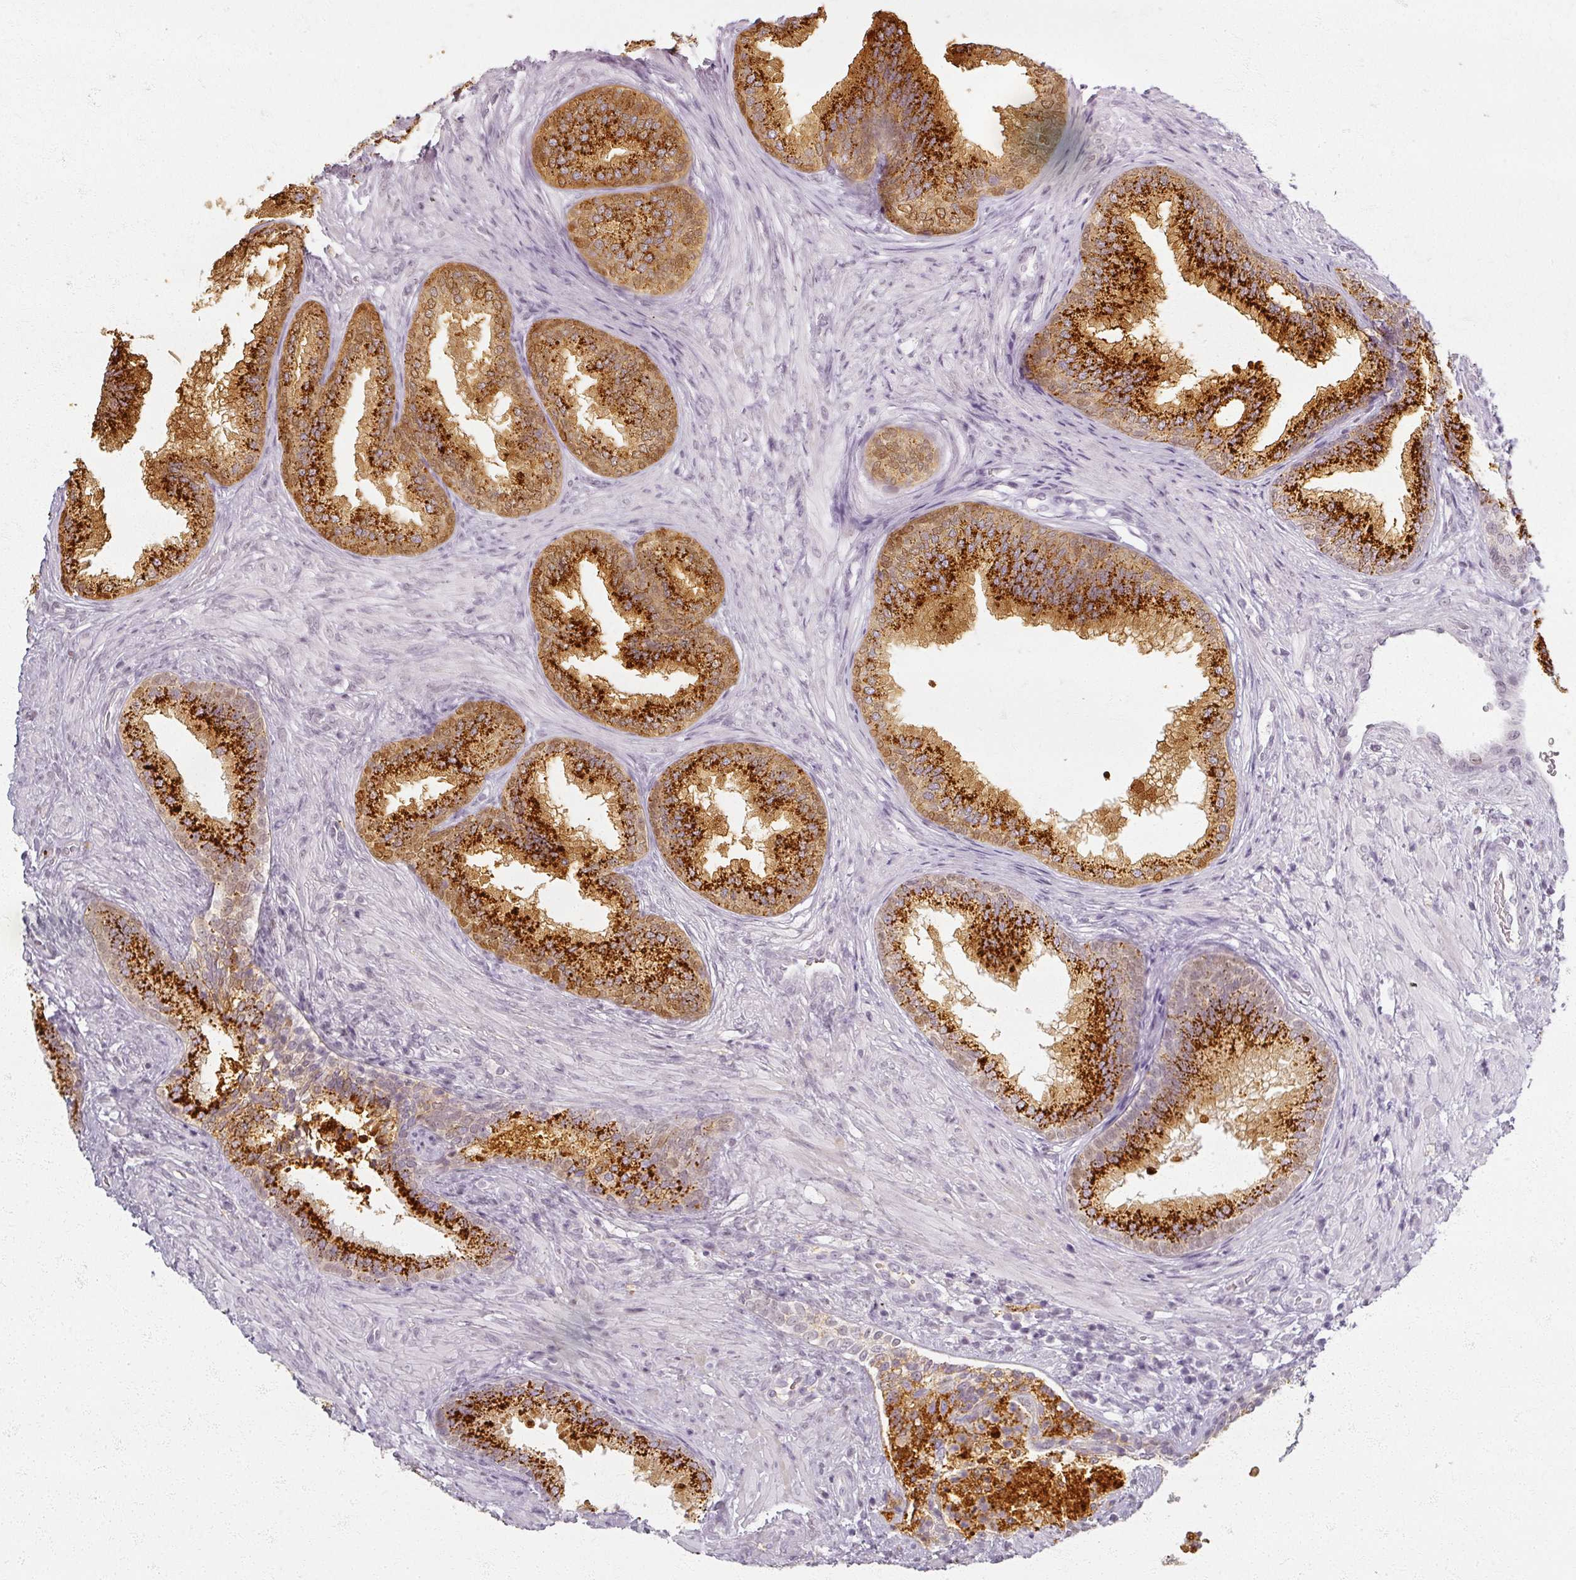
{"staining": {"intensity": "strong", "quantity": ">75%", "location": "cytoplasmic/membranous"}, "tissue": "prostate", "cell_type": "Glandular cells", "image_type": "normal", "snomed": [{"axis": "morphology", "description": "Normal tissue, NOS"}, {"axis": "topography", "description": "Prostate"}], "caption": "Immunohistochemical staining of benign prostate reveals high levels of strong cytoplasmic/membranous staining in approximately >75% of glandular cells. The protein of interest is stained brown, and the nuclei are stained in blue (DAB IHC with brightfield microscopy, high magnification).", "gene": "RFPL2", "patient": {"sex": "male", "age": 76}}